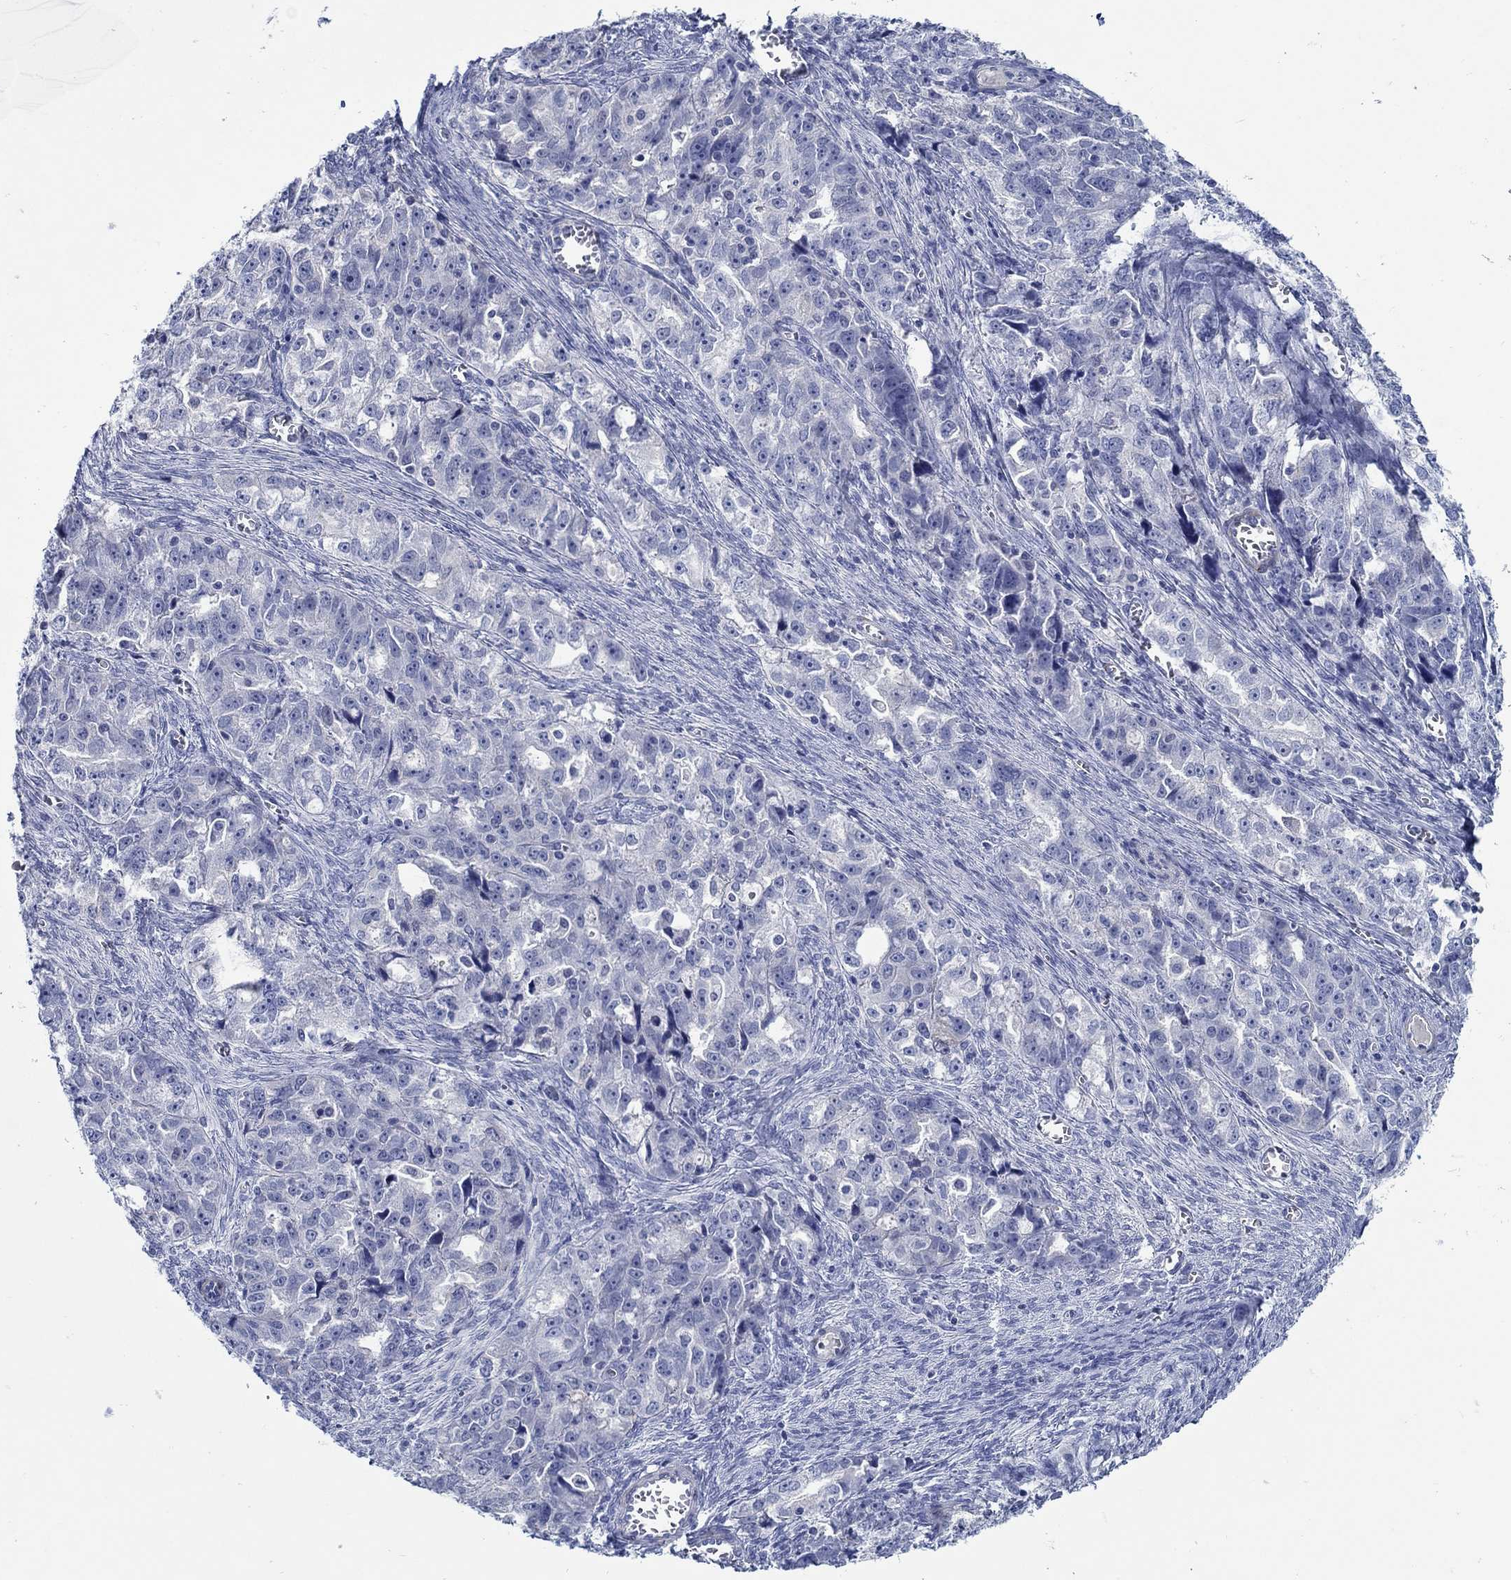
{"staining": {"intensity": "negative", "quantity": "none", "location": "none"}, "tissue": "ovarian cancer", "cell_type": "Tumor cells", "image_type": "cancer", "snomed": [{"axis": "morphology", "description": "Cystadenocarcinoma, serous, NOS"}, {"axis": "topography", "description": "Ovary"}], "caption": "High magnification brightfield microscopy of serous cystadenocarcinoma (ovarian) stained with DAB (3,3'-diaminobenzidine) (brown) and counterstained with hematoxylin (blue): tumor cells show no significant staining.", "gene": "MC2R", "patient": {"sex": "female", "age": 51}}